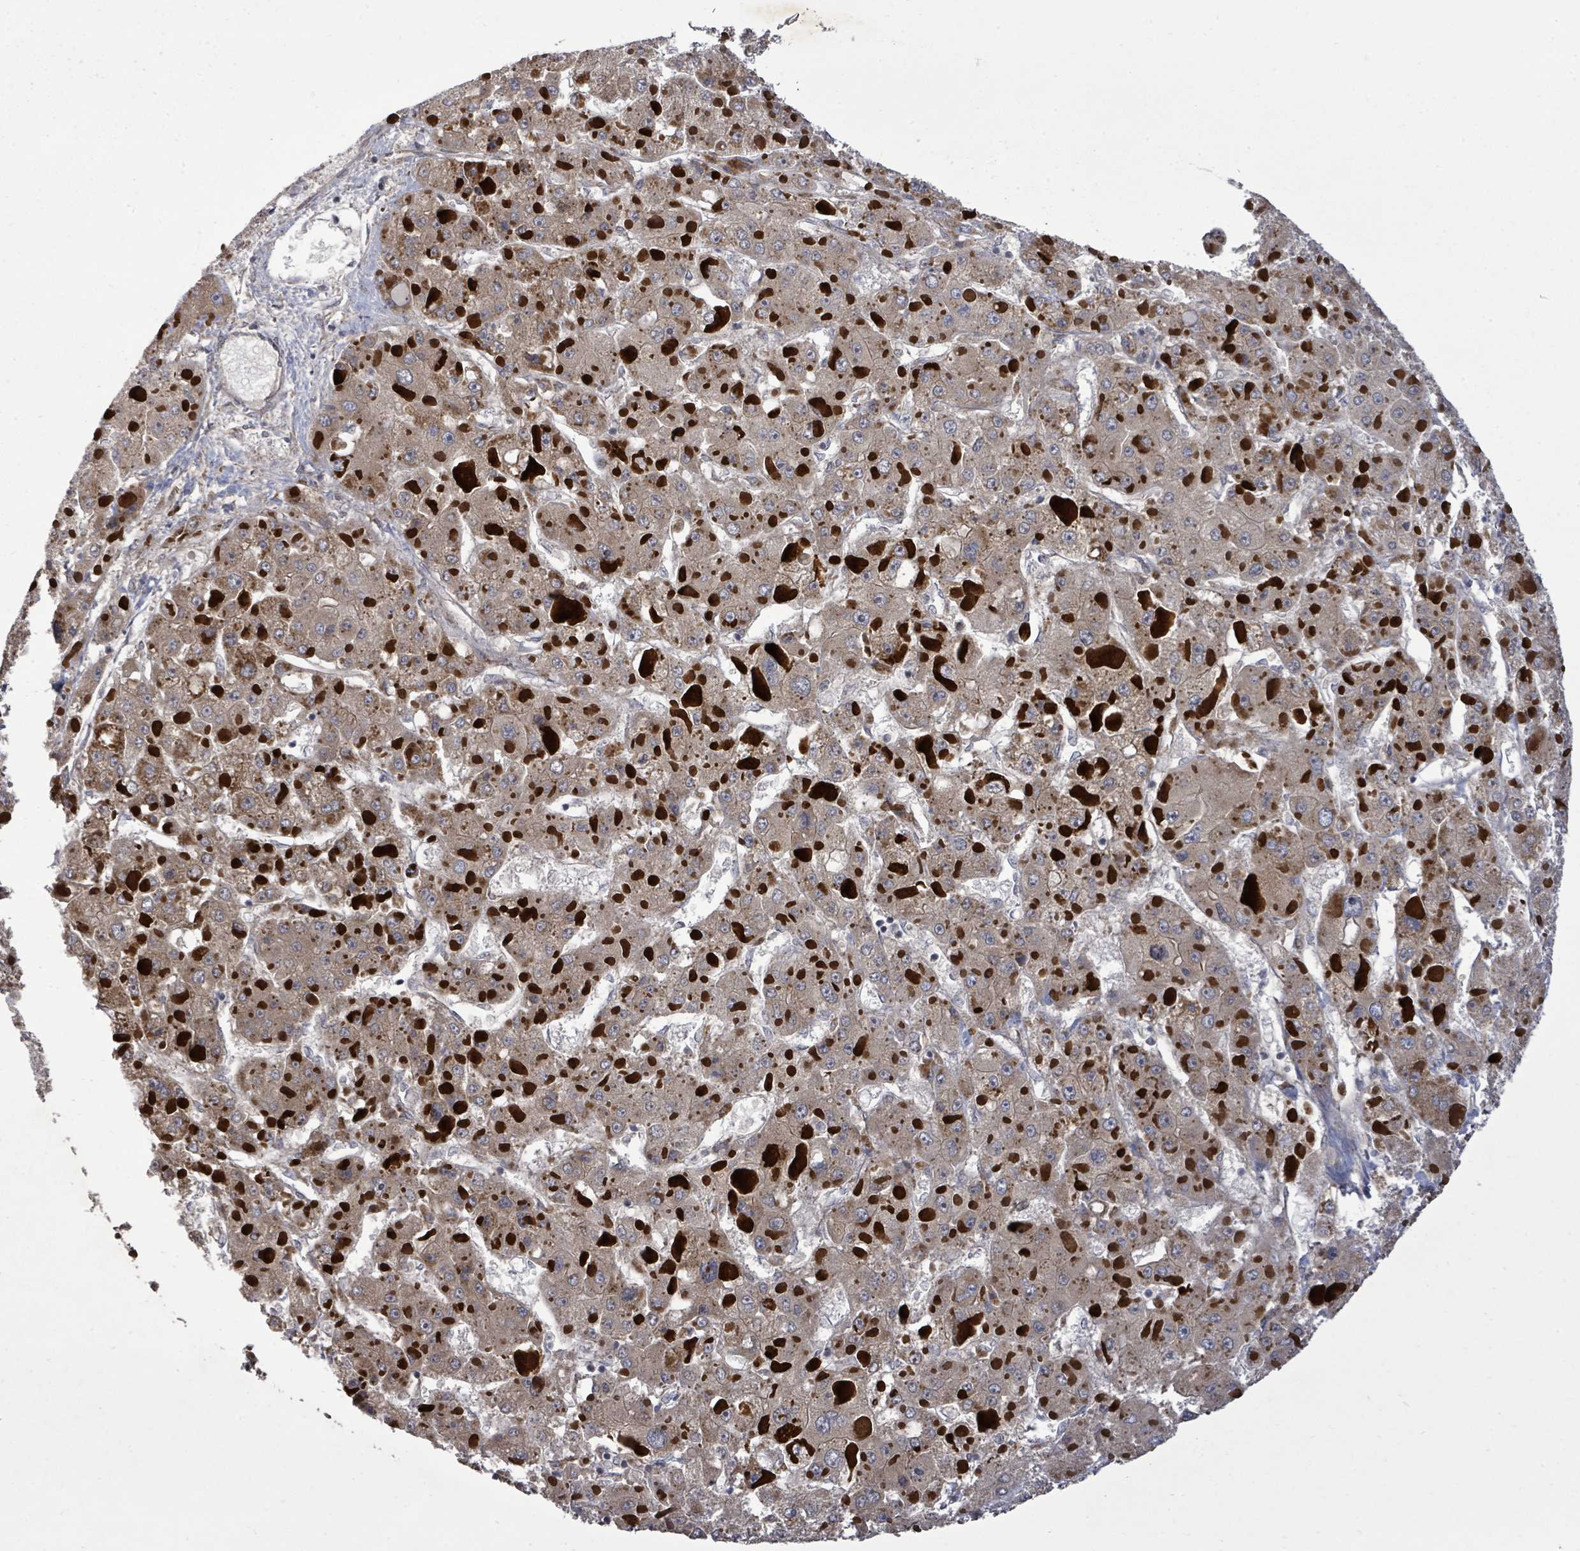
{"staining": {"intensity": "weak", "quantity": ">75%", "location": "cytoplasmic/membranous"}, "tissue": "liver cancer", "cell_type": "Tumor cells", "image_type": "cancer", "snomed": [{"axis": "morphology", "description": "Carcinoma, Hepatocellular, NOS"}, {"axis": "topography", "description": "Liver"}], "caption": "Immunohistochemistry (IHC) of human liver cancer demonstrates low levels of weak cytoplasmic/membranous staining in approximately >75% of tumor cells.", "gene": "KRTAP27-1", "patient": {"sex": "female", "age": 73}}